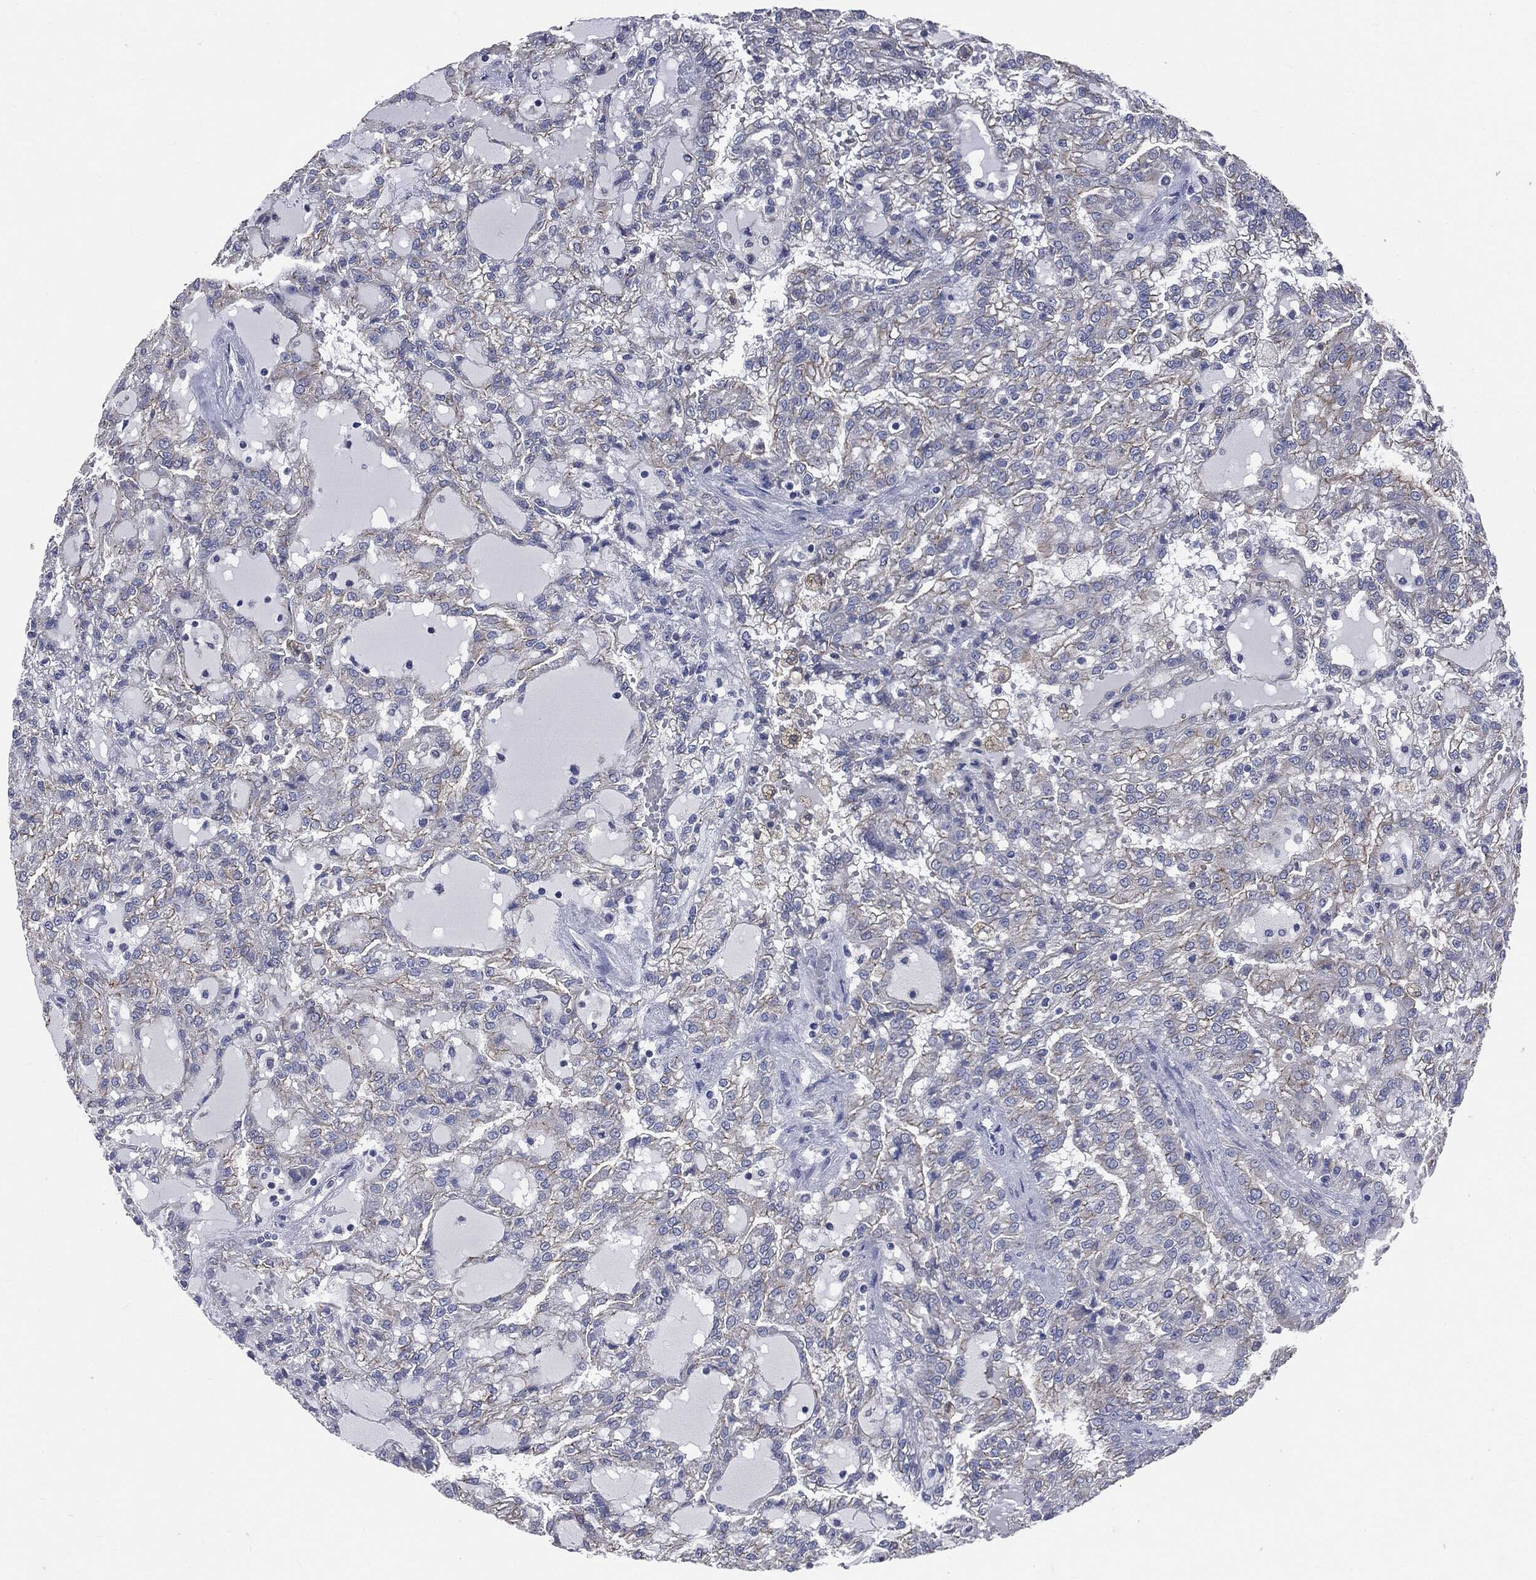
{"staining": {"intensity": "negative", "quantity": "none", "location": "none"}, "tissue": "renal cancer", "cell_type": "Tumor cells", "image_type": "cancer", "snomed": [{"axis": "morphology", "description": "Adenocarcinoma, NOS"}, {"axis": "topography", "description": "Kidney"}], "caption": "Tumor cells are negative for brown protein staining in adenocarcinoma (renal).", "gene": "PTGS2", "patient": {"sex": "male", "age": 63}}